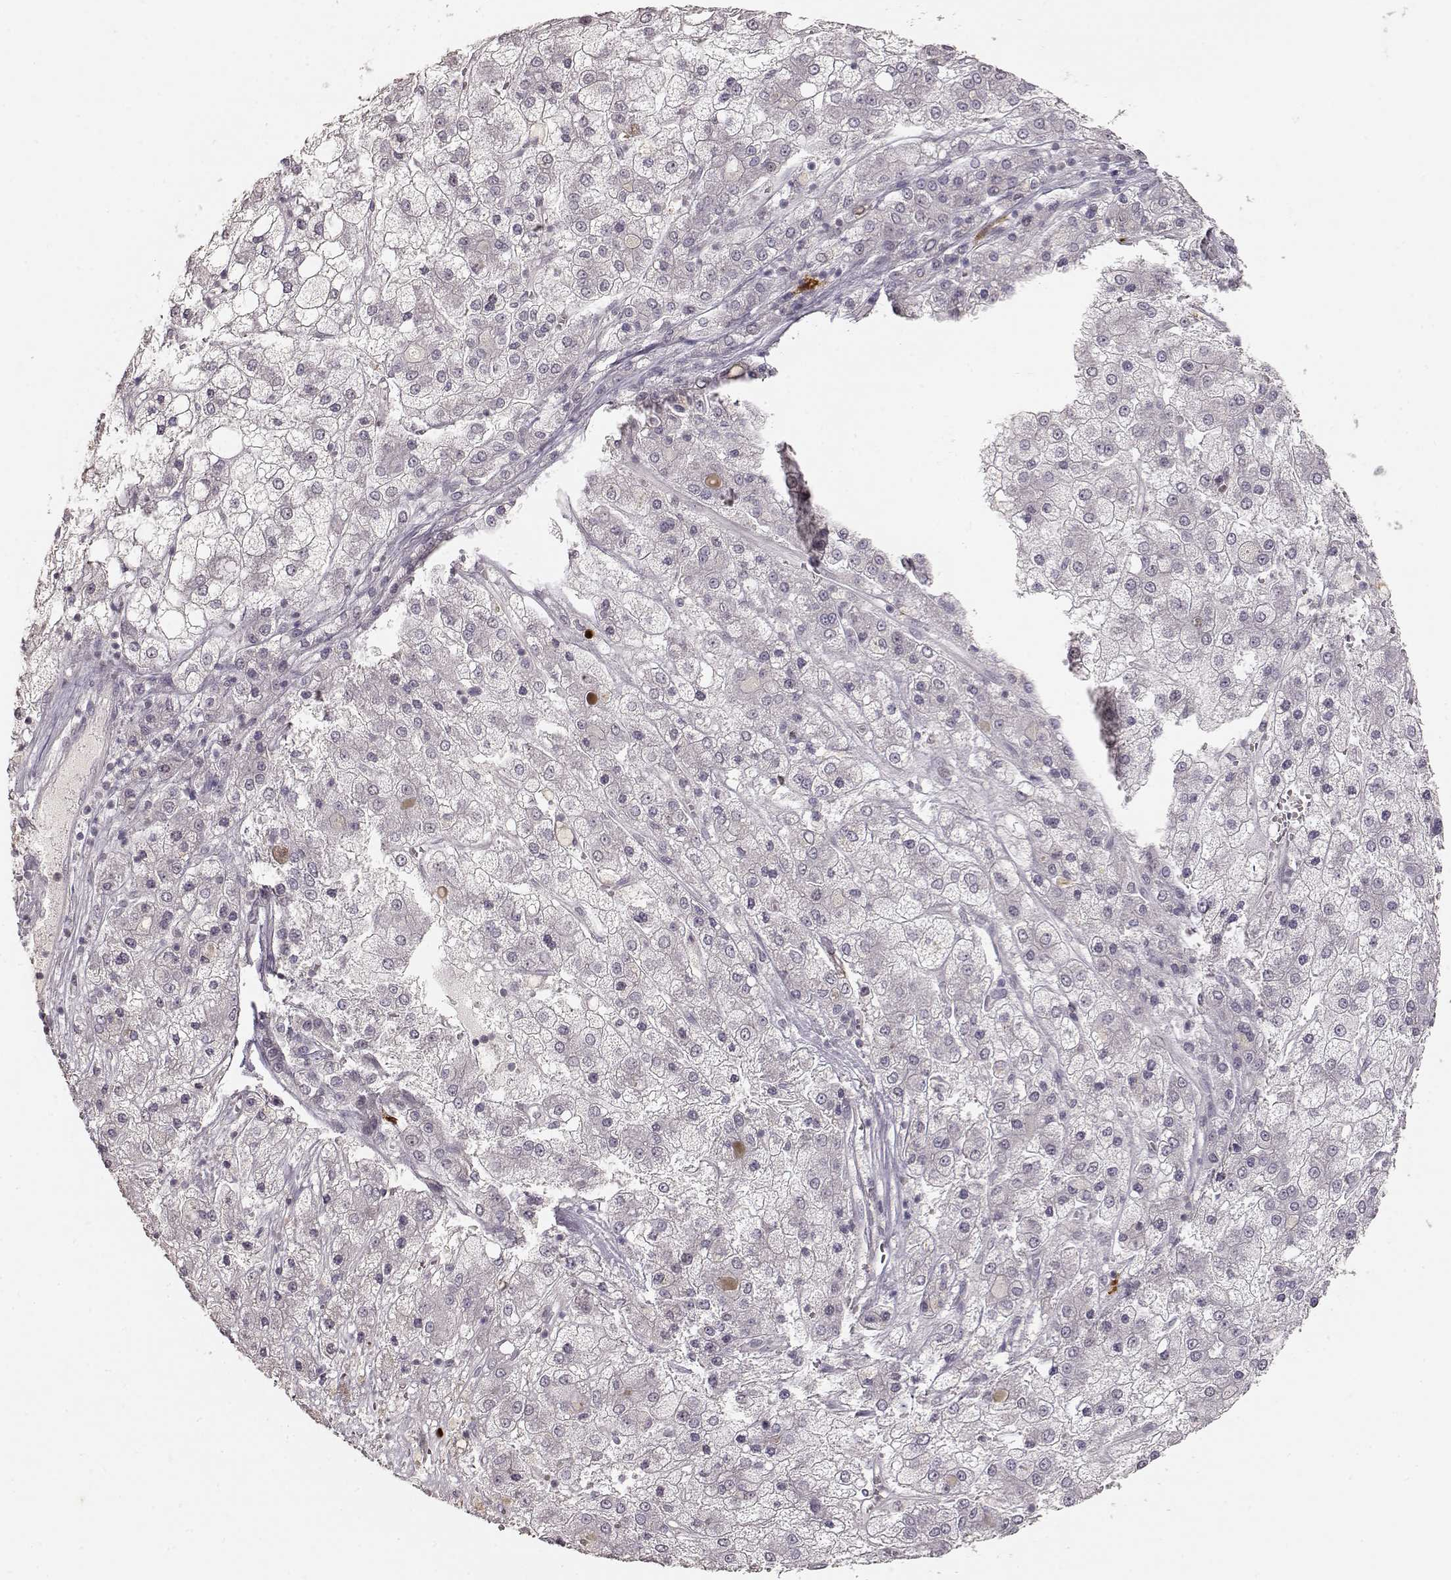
{"staining": {"intensity": "negative", "quantity": "none", "location": "none"}, "tissue": "liver cancer", "cell_type": "Tumor cells", "image_type": "cancer", "snomed": [{"axis": "morphology", "description": "Carcinoma, Hepatocellular, NOS"}, {"axis": "topography", "description": "Liver"}], "caption": "Tumor cells are negative for brown protein staining in hepatocellular carcinoma (liver). The staining is performed using DAB brown chromogen with nuclei counter-stained in using hematoxylin.", "gene": "S100B", "patient": {"sex": "male", "age": 73}}